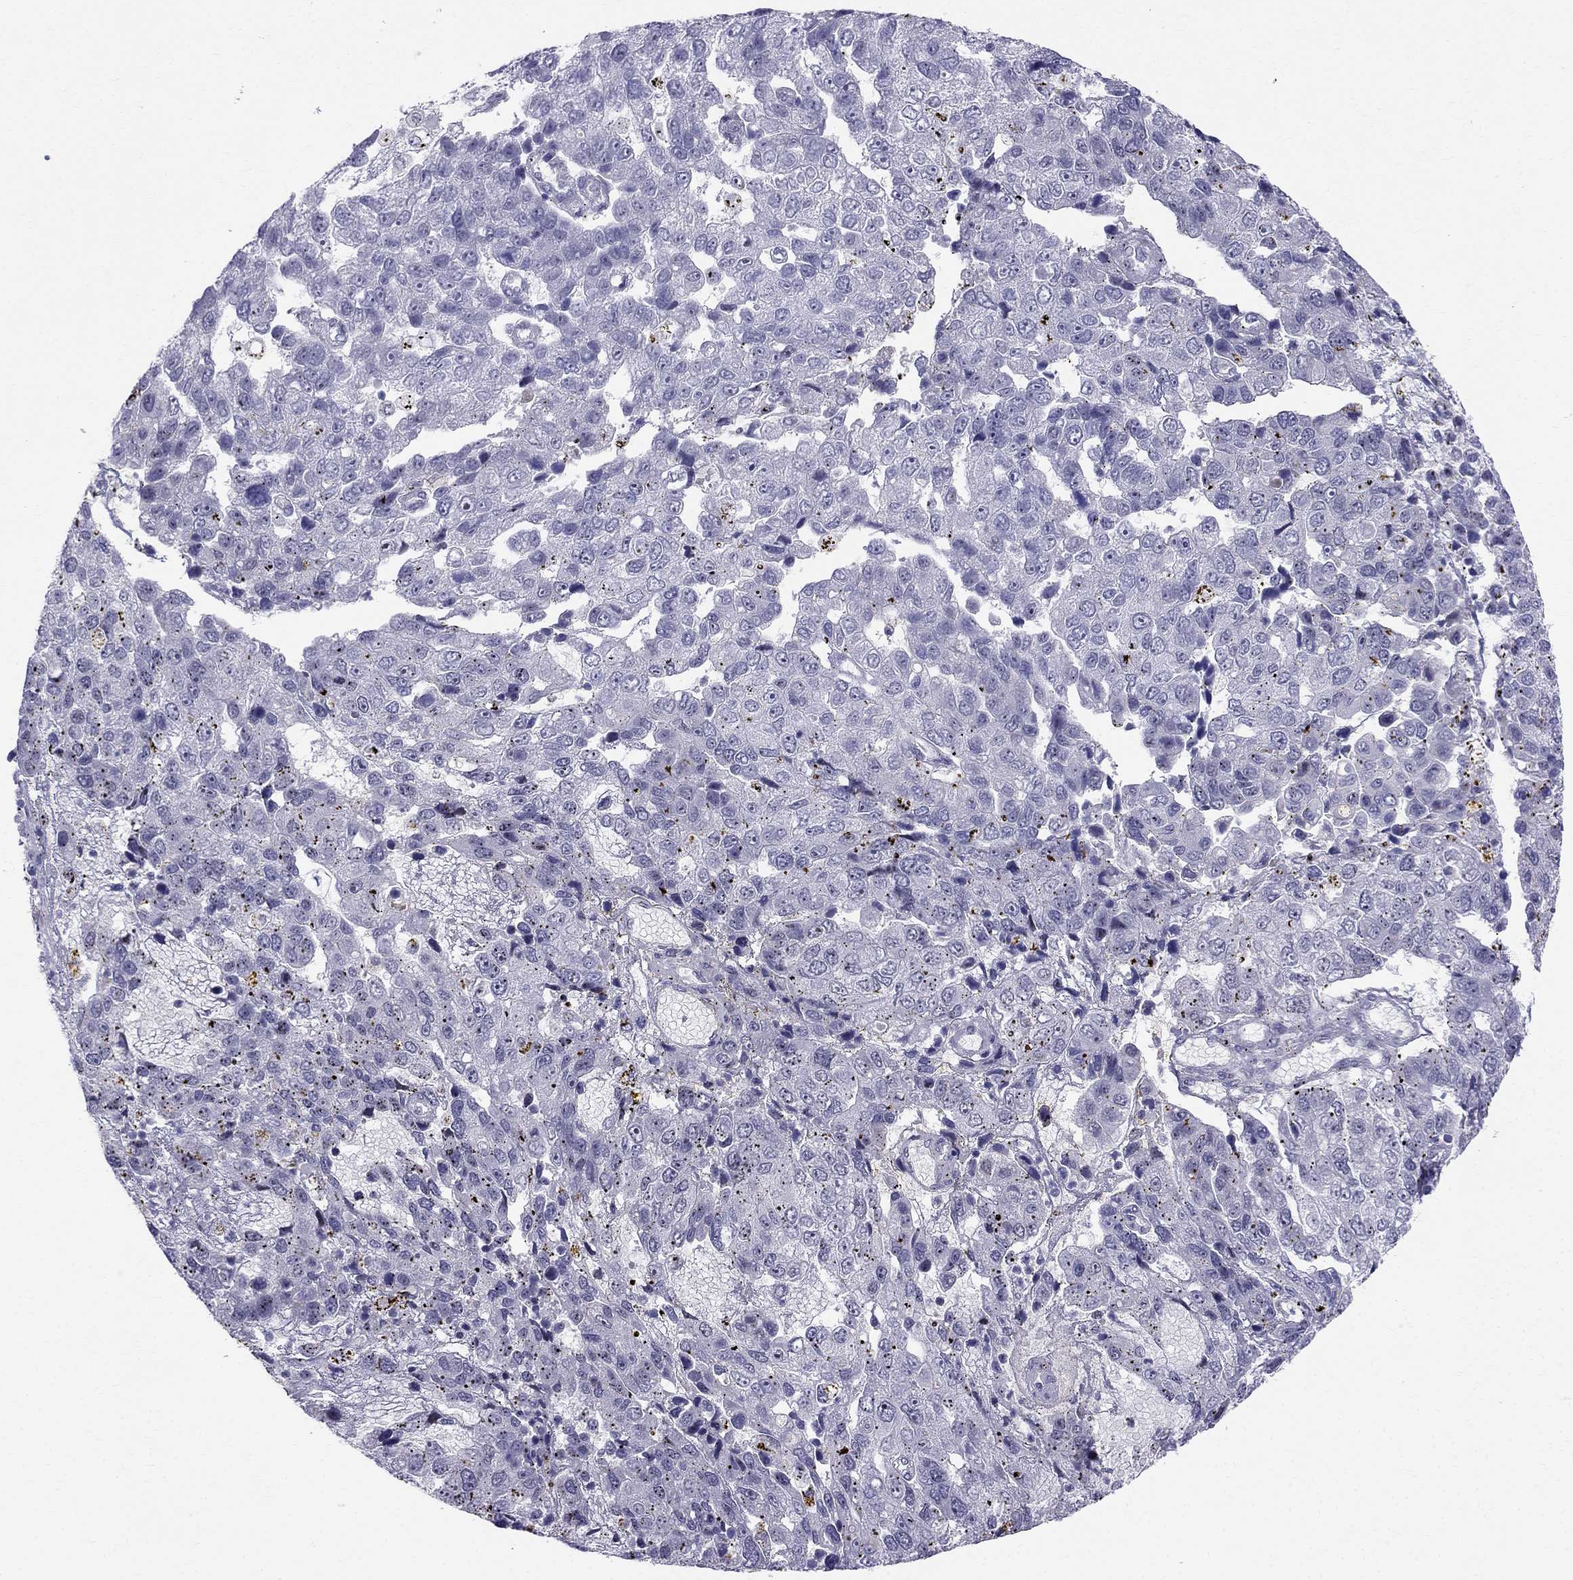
{"staining": {"intensity": "negative", "quantity": "none", "location": "none"}, "tissue": "pancreatic cancer", "cell_type": "Tumor cells", "image_type": "cancer", "snomed": [{"axis": "morphology", "description": "Adenocarcinoma, NOS"}, {"axis": "topography", "description": "Pancreas"}], "caption": "There is no significant expression in tumor cells of pancreatic cancer (adenocarcinoma).", "gene": "BAG5", "patient": {"sex": "female", "age": 61}}